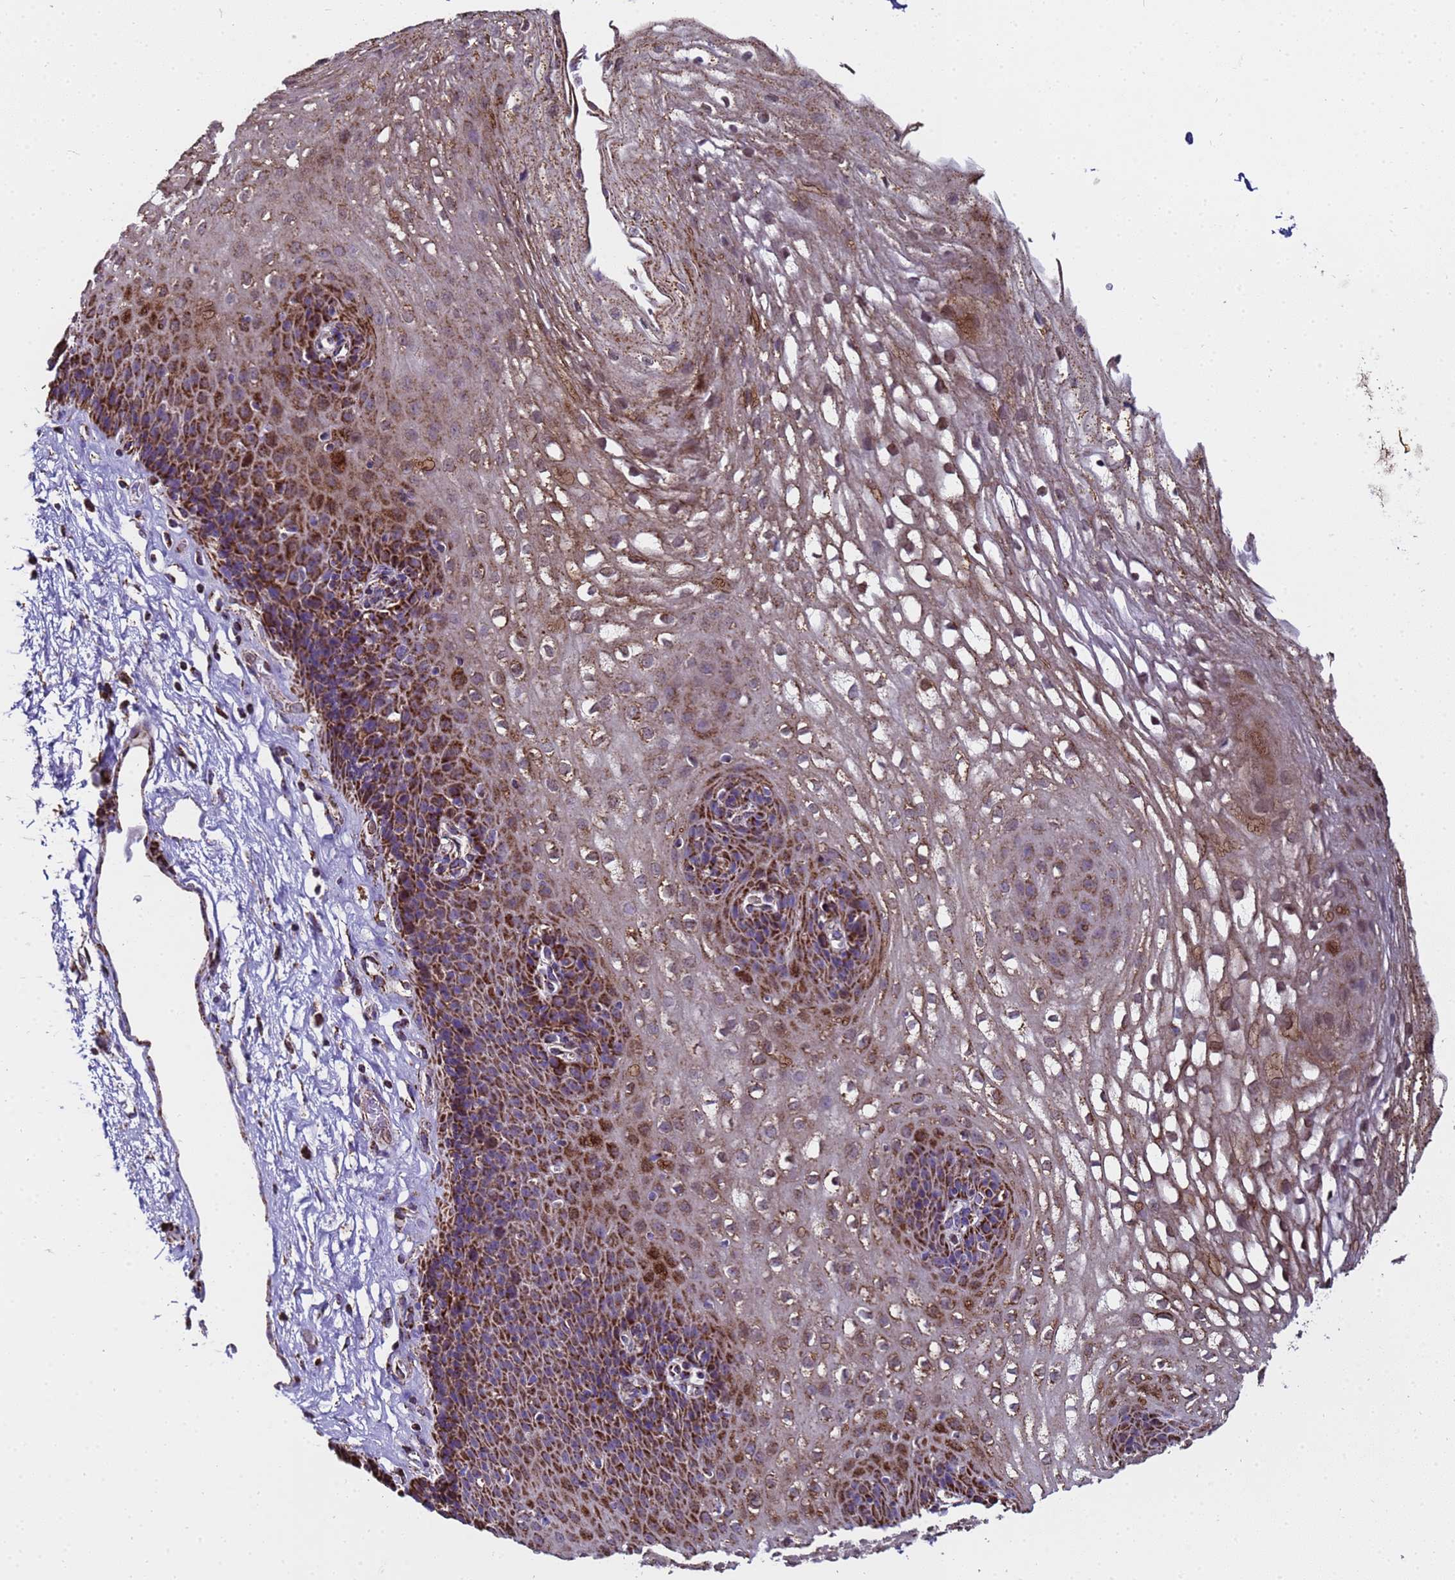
{"staining": {"intensity": "strong", "quantity": ">75%", "location": "cytoplasmic/membranous"}, "tissue": "esophagus", "cell_type": "Squamous epithelial cells", "image_type": "normal", "snomed": [{"axis": "morphology", "description": "Normal tissue, NOS"}, {"axis": "topography", "description": "Esophagus"}], "caption": "IHC (DAB (3,3'-diaminobenzidine)) staining of normal esophagus displays strong cytoplasmic/membranous protein positivity in about >75% of squamous epithelial cells.", "gene": "MRPS12", "patient": {"sex": "female", "age": 66}}